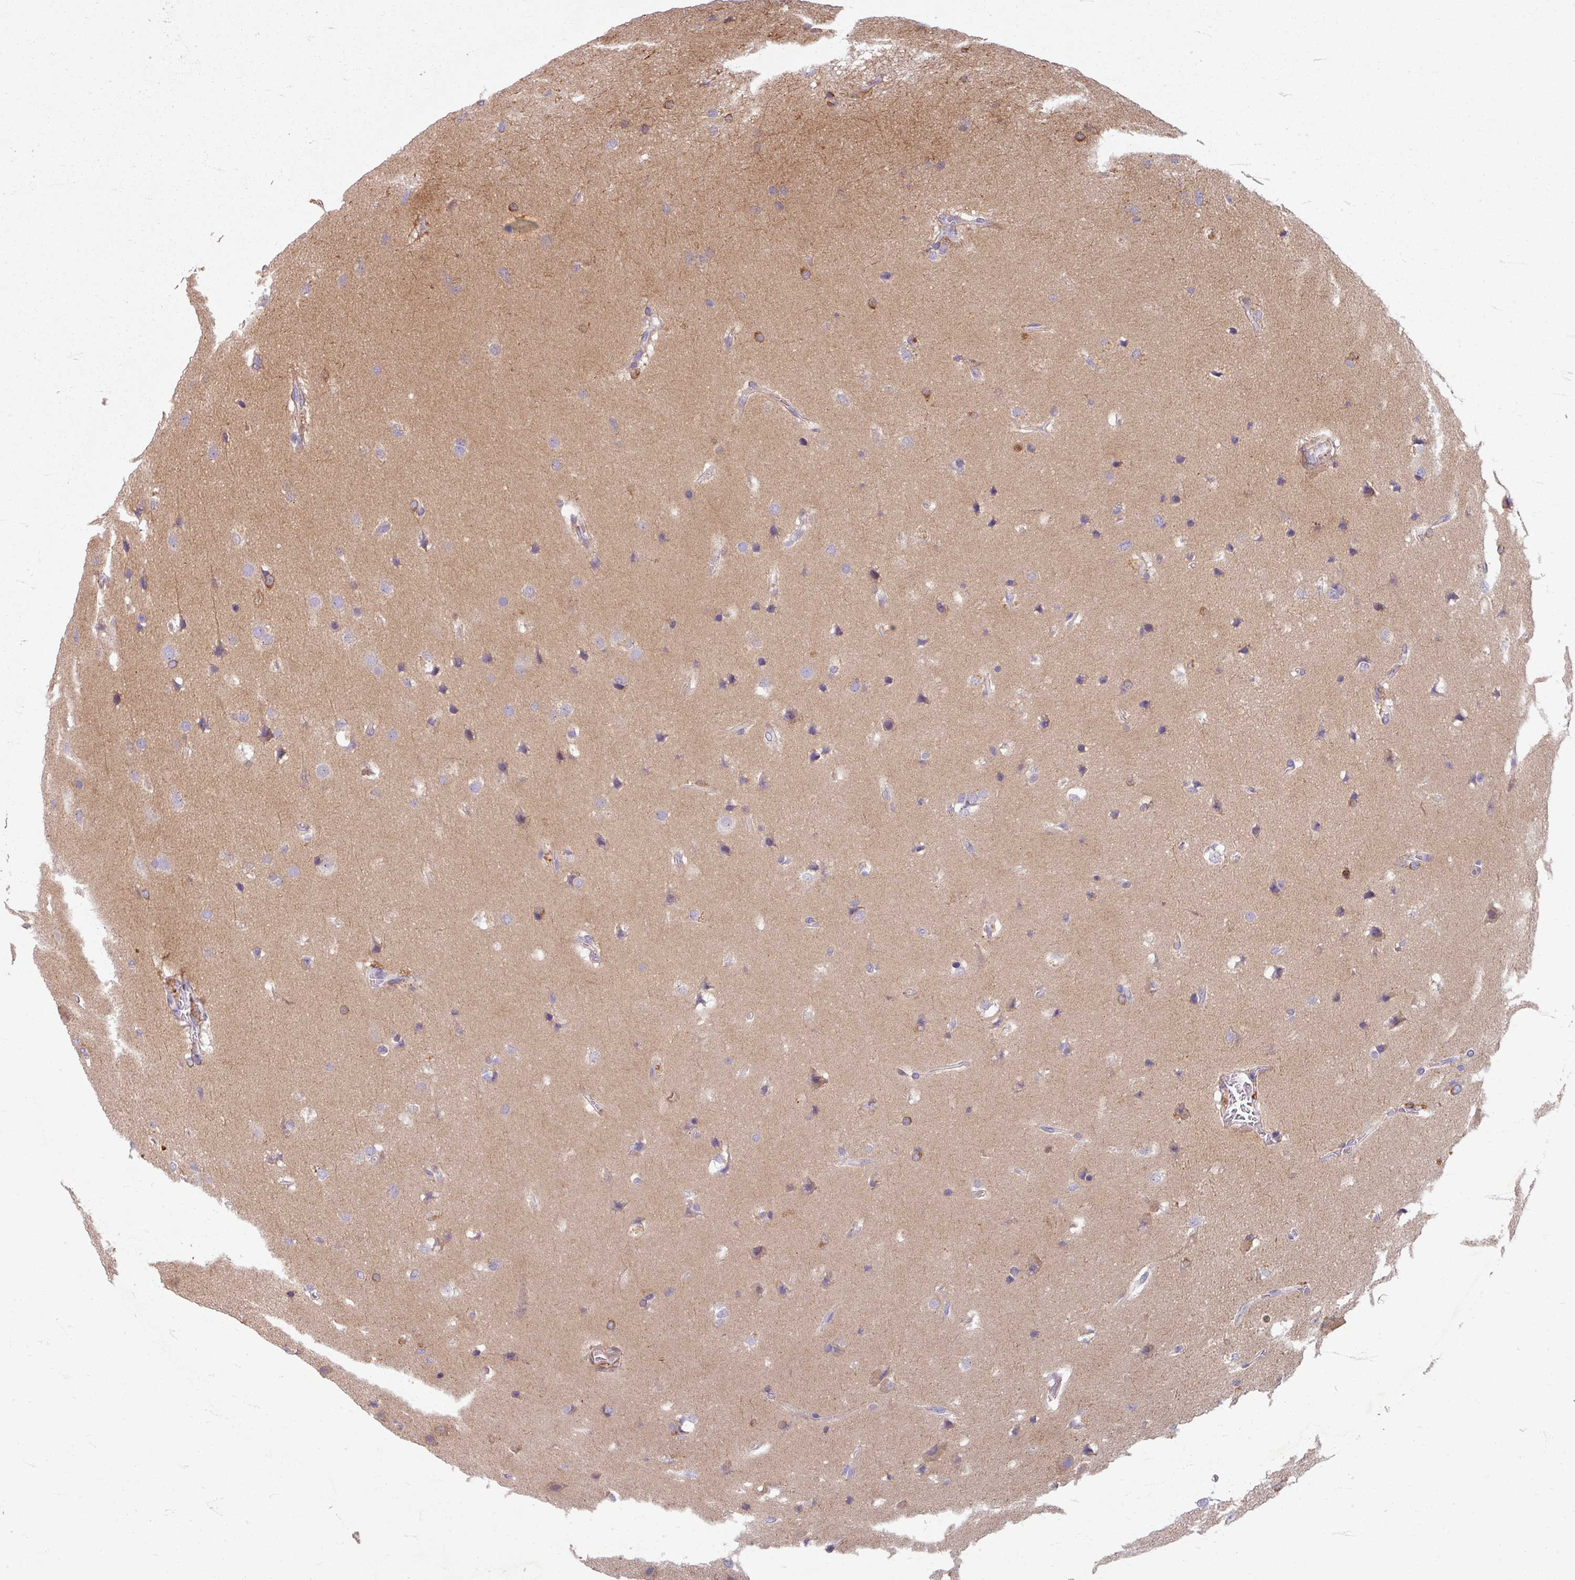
{"staining": {"intensity": "moderate", "quantity": "<25%", "location": "cytoplasmic/membranous"}, "tissue": "glioma", "cell_type": "Tumor cells", "image_type": "cancer", "snomed": [{"axis": "morphology", "description": "Glioma, malignant, Low grade"}, {"axis": "topography", "description": "Brain"}], "caption": "IHC (DAB (3,3'-diaminobenzidine)) staining of glioma reveals moderate cytoplasmic/membranous protein expression in about <25% of tumor cells. (Brightfield microscopy of DAB IHC at high magnification).", "gene": "GABARAPL1", "patient": {"sex": "female", "age": 37}}